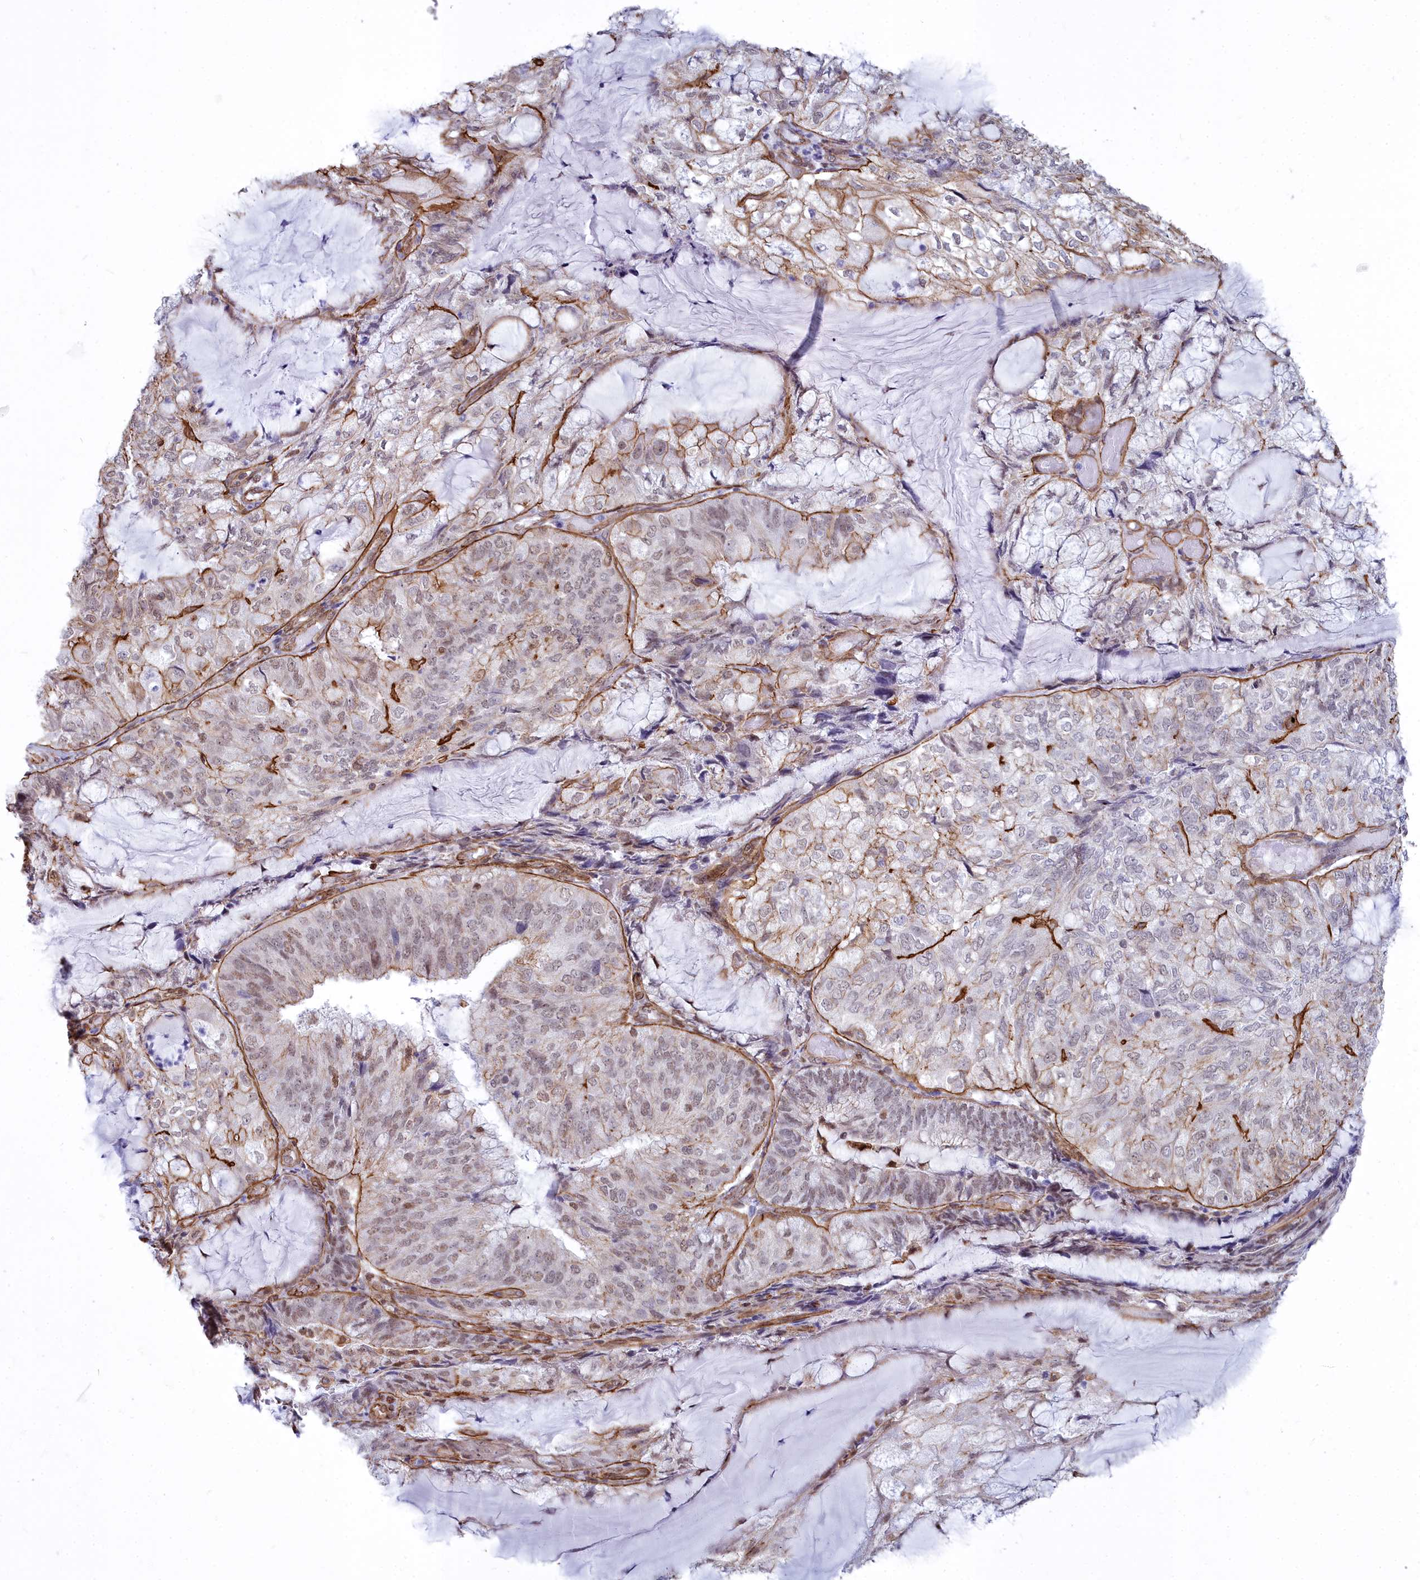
{"staining": {"intensity": "weak", "quantity": "<25%", "location": "cytoplasmic/membranous,nuclear"}, "tissue": "endometrial cancer", "cell_type": "Tumor cells", "image_type": "cancer", "snomed": [{"axis": "morphology", "description": "Adenocarcinoma, NOS"}, {"axis": "topography", "description": "Endometrium"}], "caption": "This is an immunohistochemistry image of human endometrial adenocarcinoma. There is no staining in tumor cells.", "gene": "YJU2", "patient": {"sex": "female", "age": 81}}